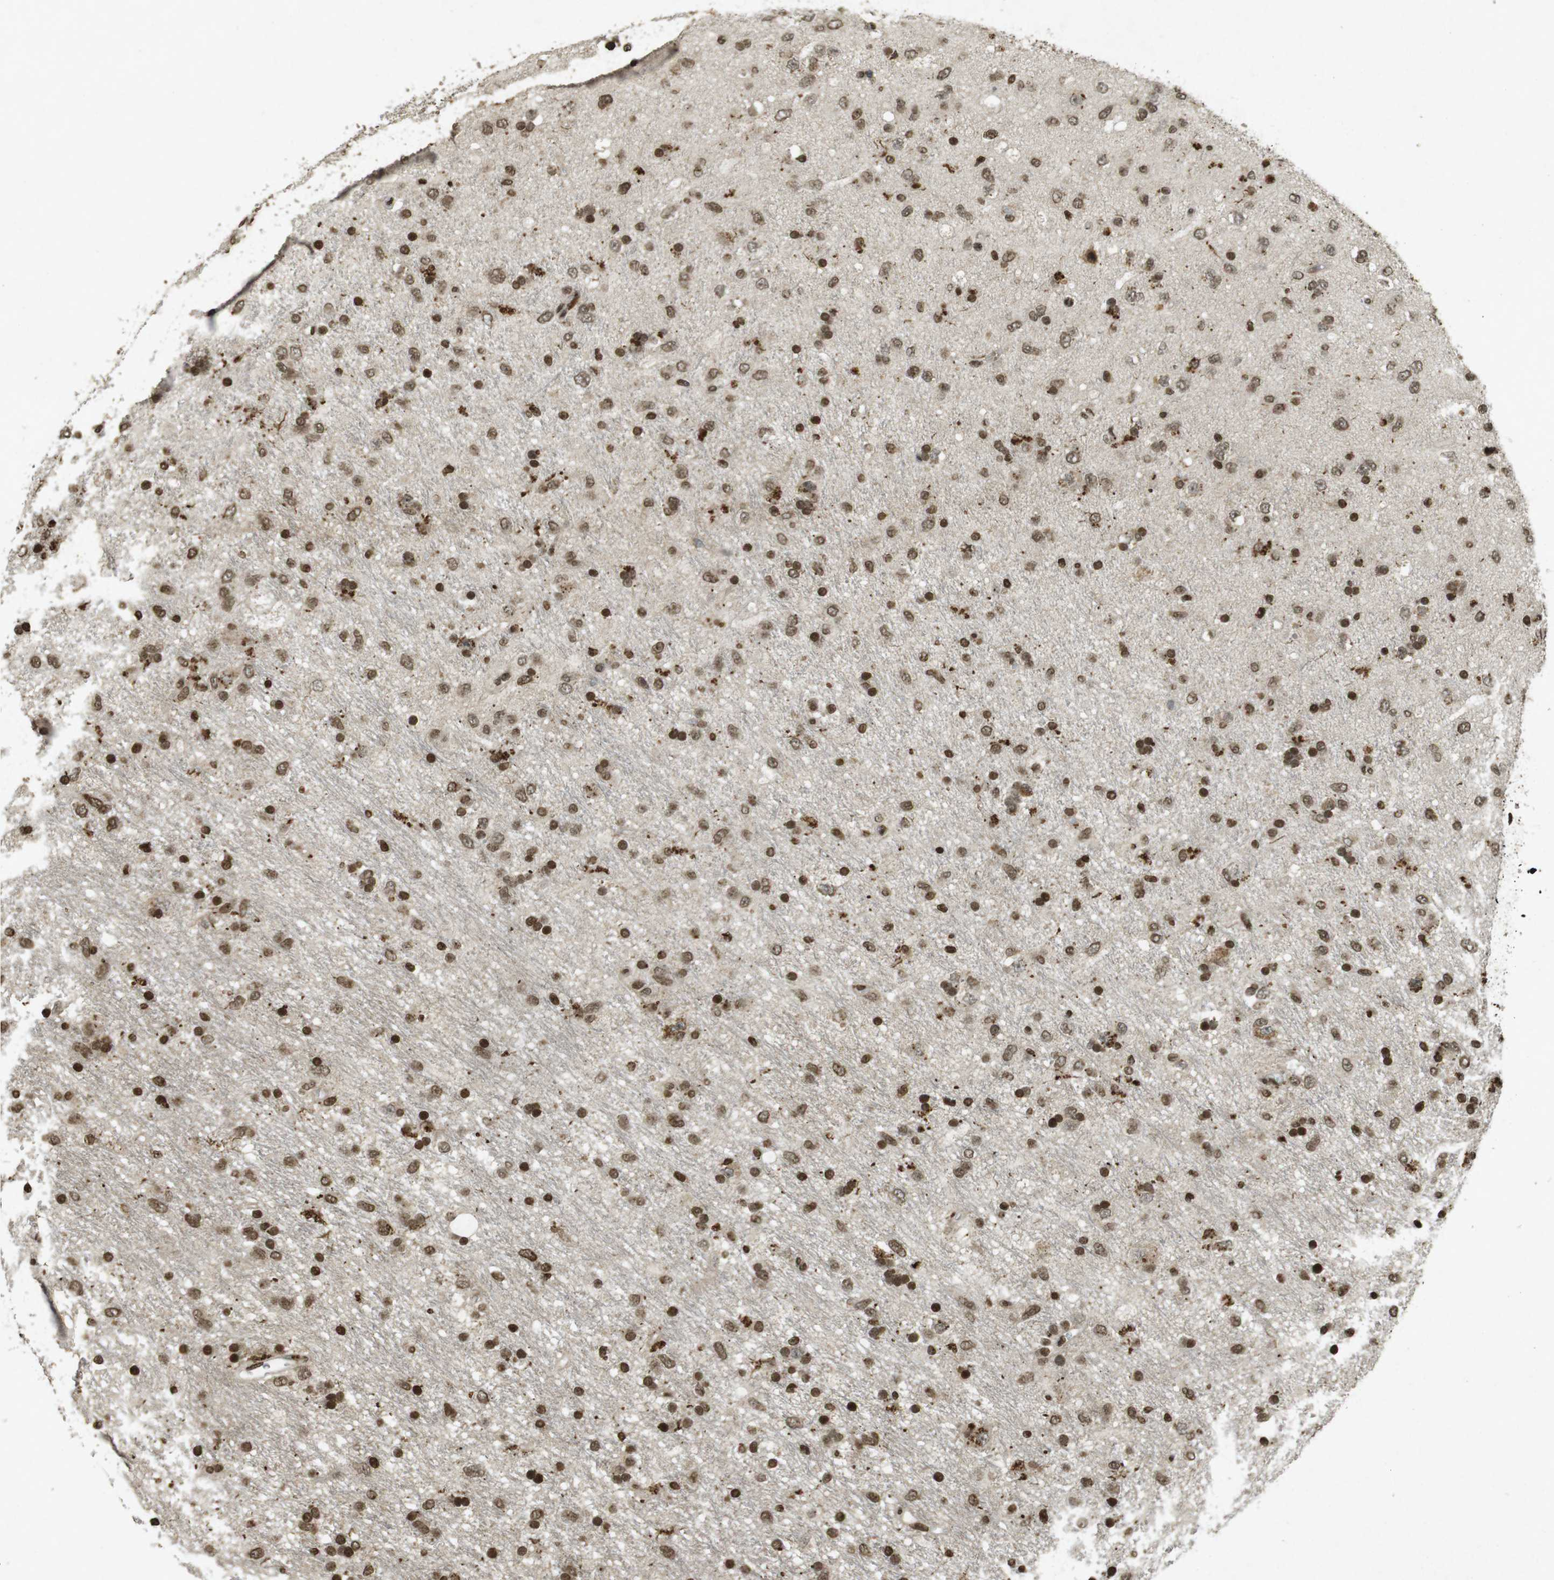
{"staining": {"intensity": "strong", "quantity": ">75%", "location": "nuclear"}, "tissue": "glioma", "cell_type": "Tumor cells", "image_type": "cancer", "snomed": [{"axis": "morphology", "description": "Glioma, malignant, Low grade"}, {"axis": "topography", "description": "Brain"}], "caption": "Tumor cells exhibit strong nuclear expression in approximately >75% of cells in glioma.", "gene": "ORC4", "patient": {"sex": "male", "age": 77}}